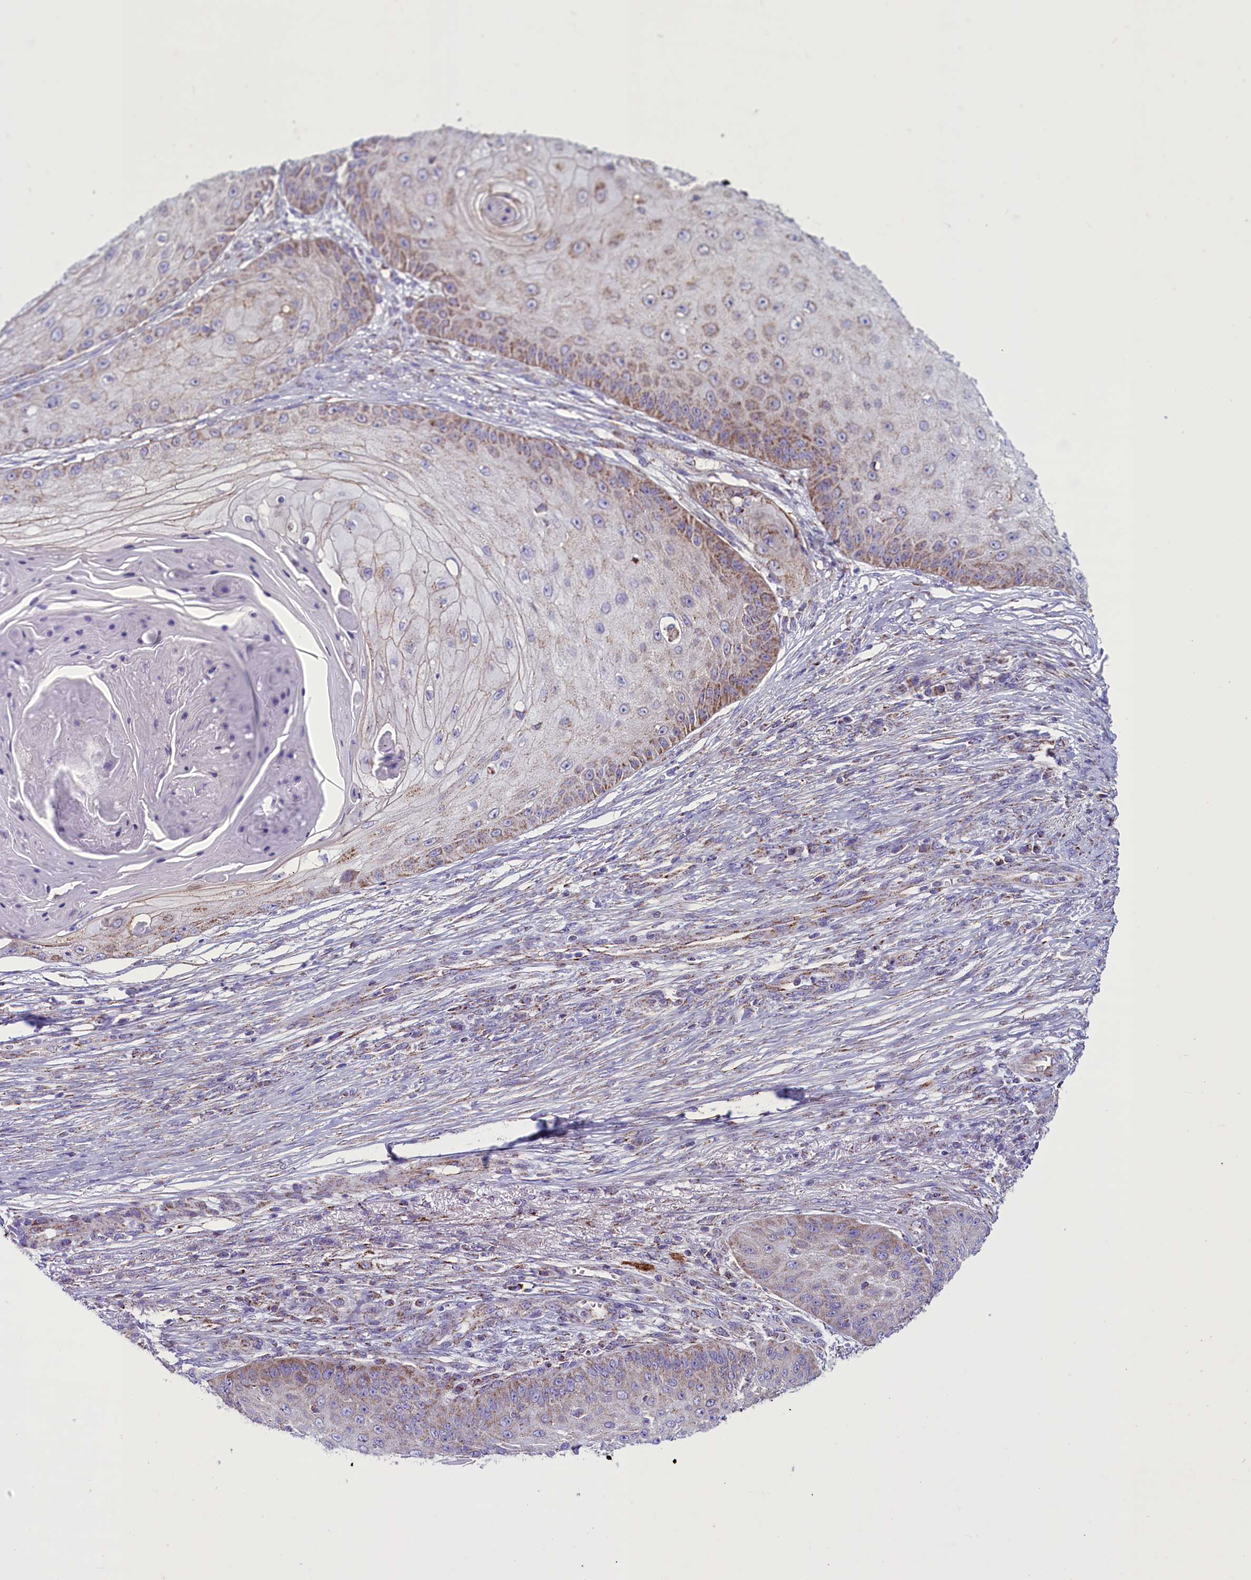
{"staining": {"intensity": "moderate", "quantity": "<25%", "location": "cytoplasmic/membranous"}, "tissue": "skin cancer", "cell_type": "Tumor cells", "image_type": "cancer", "snomed": [{"axis": "morphology", "description": "Squamous cell carcinoma, NOS"}, {"axis": "topography", "description": "Skin"}], "caption": "Moderate cytoplasmic/membranous protein staining is present in approximately <25% of tumor cells in squamous cell carcinoma (skin). The protein is stained brown, and the nuclei are stained in blue (DAB (3,3'-diaminobenzidine) IHC with brightfield microscopy, high magnification).", "gene": "ICA1L", "patient": {"sex": "male", "age": 70}}